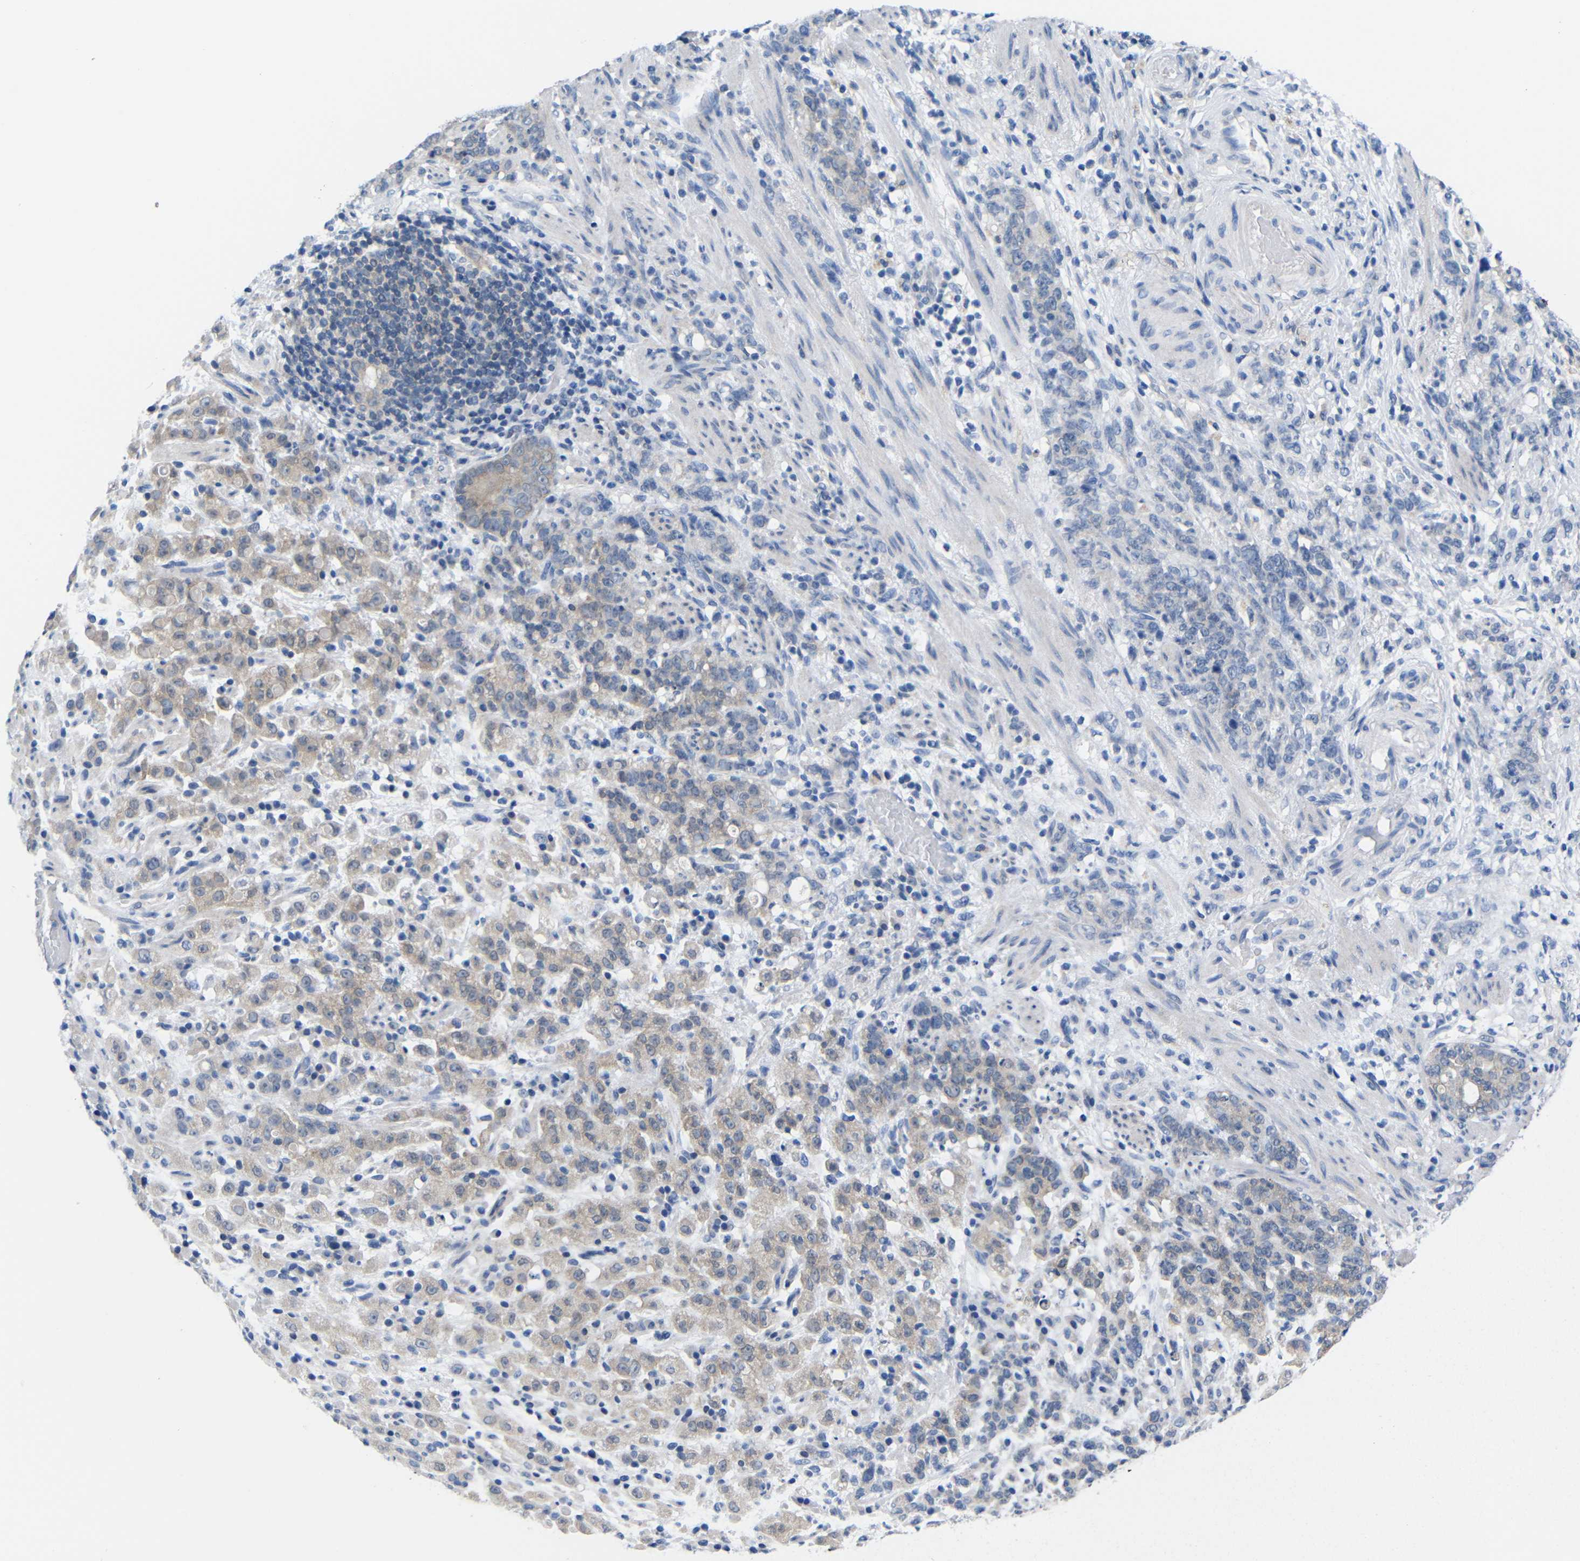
{"staining": {"intensity": "weak", "quantity": ">75%", "location": "cytoplasmic/membranous"}, "tissue": "stomach cancer", "cell_type": "Tumor cells", "image_type": "cancer", "snomed": [{"axis": "morphology", "description": "Adenocarcinoma, NOS"}, {"axis": "topography", "description": "Stomach, lower"}], "caption": "Immunohistochemical staining of human adenocarcinoma (stomach) demonstrates weak cytoplasmic/membranous protein positivity in approximately >75% of tumor cells.", "gene": "PEBP1", "patient": {"sex": "male", "age": 88}}